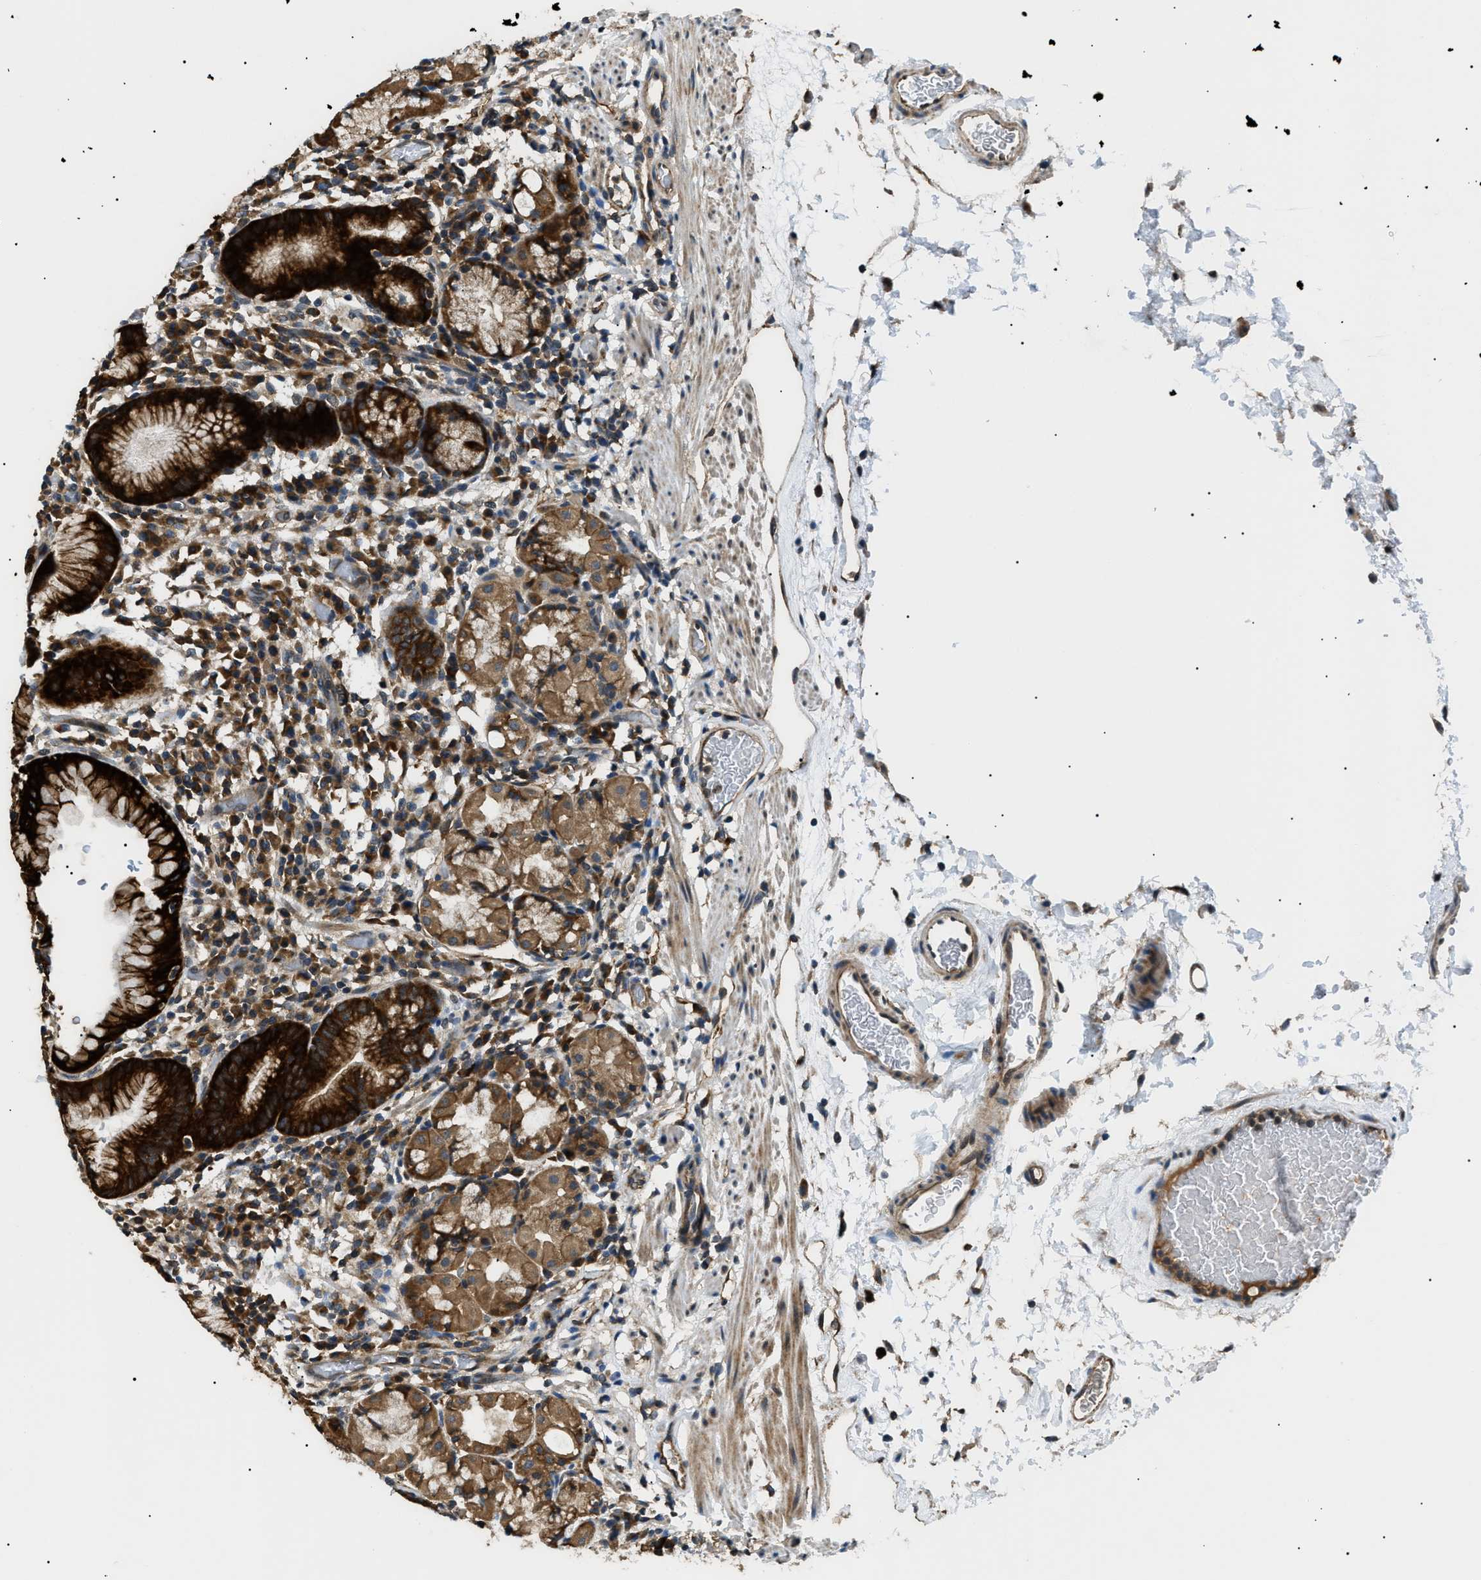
{"staining": {"intensity": "strong", "quantity": "25%-75%", "location": "cytoplasmic/membranous"}, "tissue": "stomach", "cell_type": "Glandular cells", "image_type": "normal", "snomed": [{"axis": "morphology", "description": "Normal tissue, NOS"}, {"axis": "topography", "description": "Stomach"}, {"axis": "topography", "description": "Stomach, lower"}], "caption": "The micrograph shows immunohistochemical staining of benign stomach. There is strong cytoplasmic/membranous expression is identified in approximately 25%-75% of glandular cells.", "gene": "SRPK1", "patient": {"sex": "female", "age": 75}}